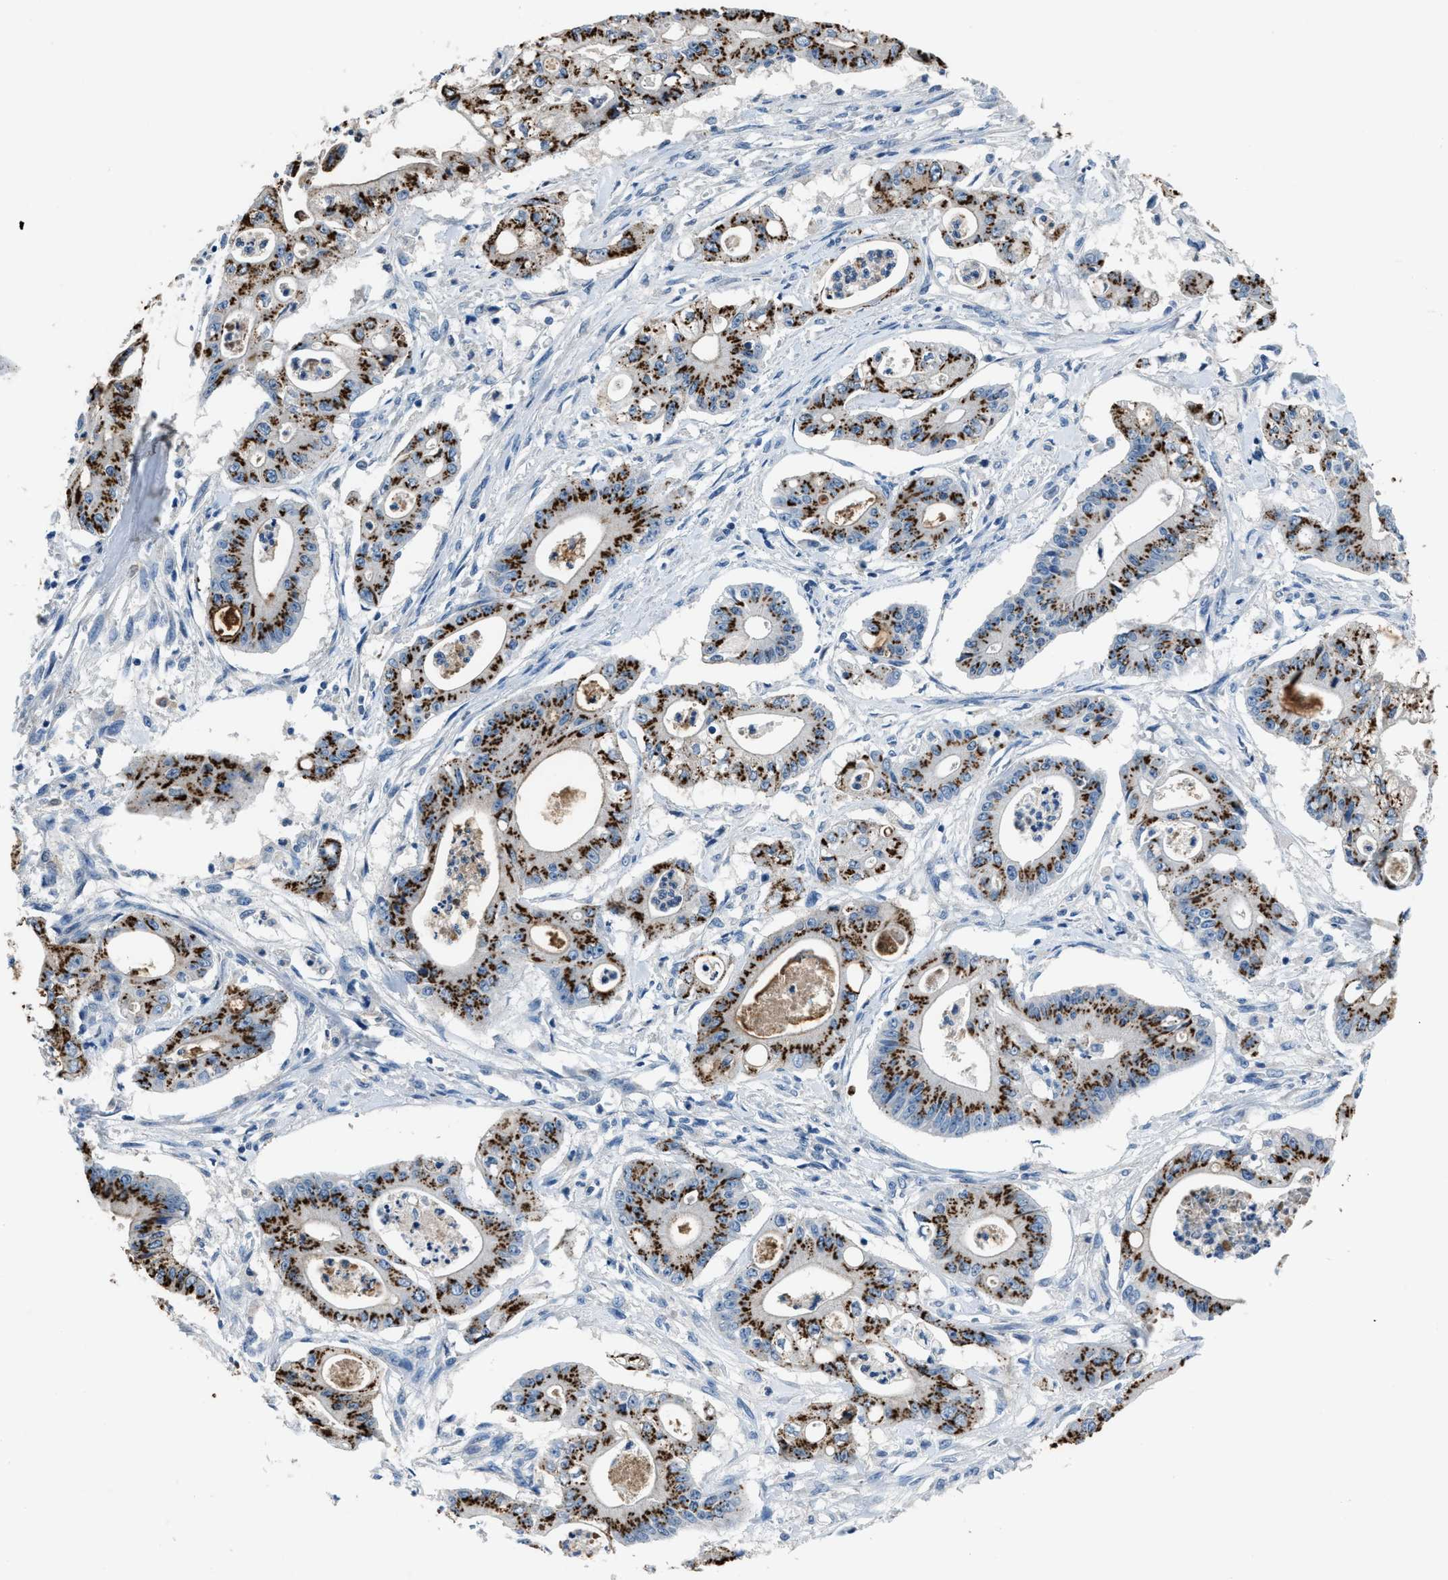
{"staining": {"intensity": "strong", "quantity": ">75%", "location": "cytoplasmic/membranous"}, "tissue": "pancreatic cancer", "cell_type": "Tumor cells", "image_type": "cancer", "snomed": [{"axis": "morphology", "description": "Normal tissue, NOS"}, {"axis": "topography", "description": "Lymph node"}], "caption": "Human pancreatic cancer stained with a brown dye exhibits strong cytoplasmic/membranous positive staining in approximately >75% of tumor cells.", "gene": "ADAM2", "patient": {"sex": "male", "age": 62}}